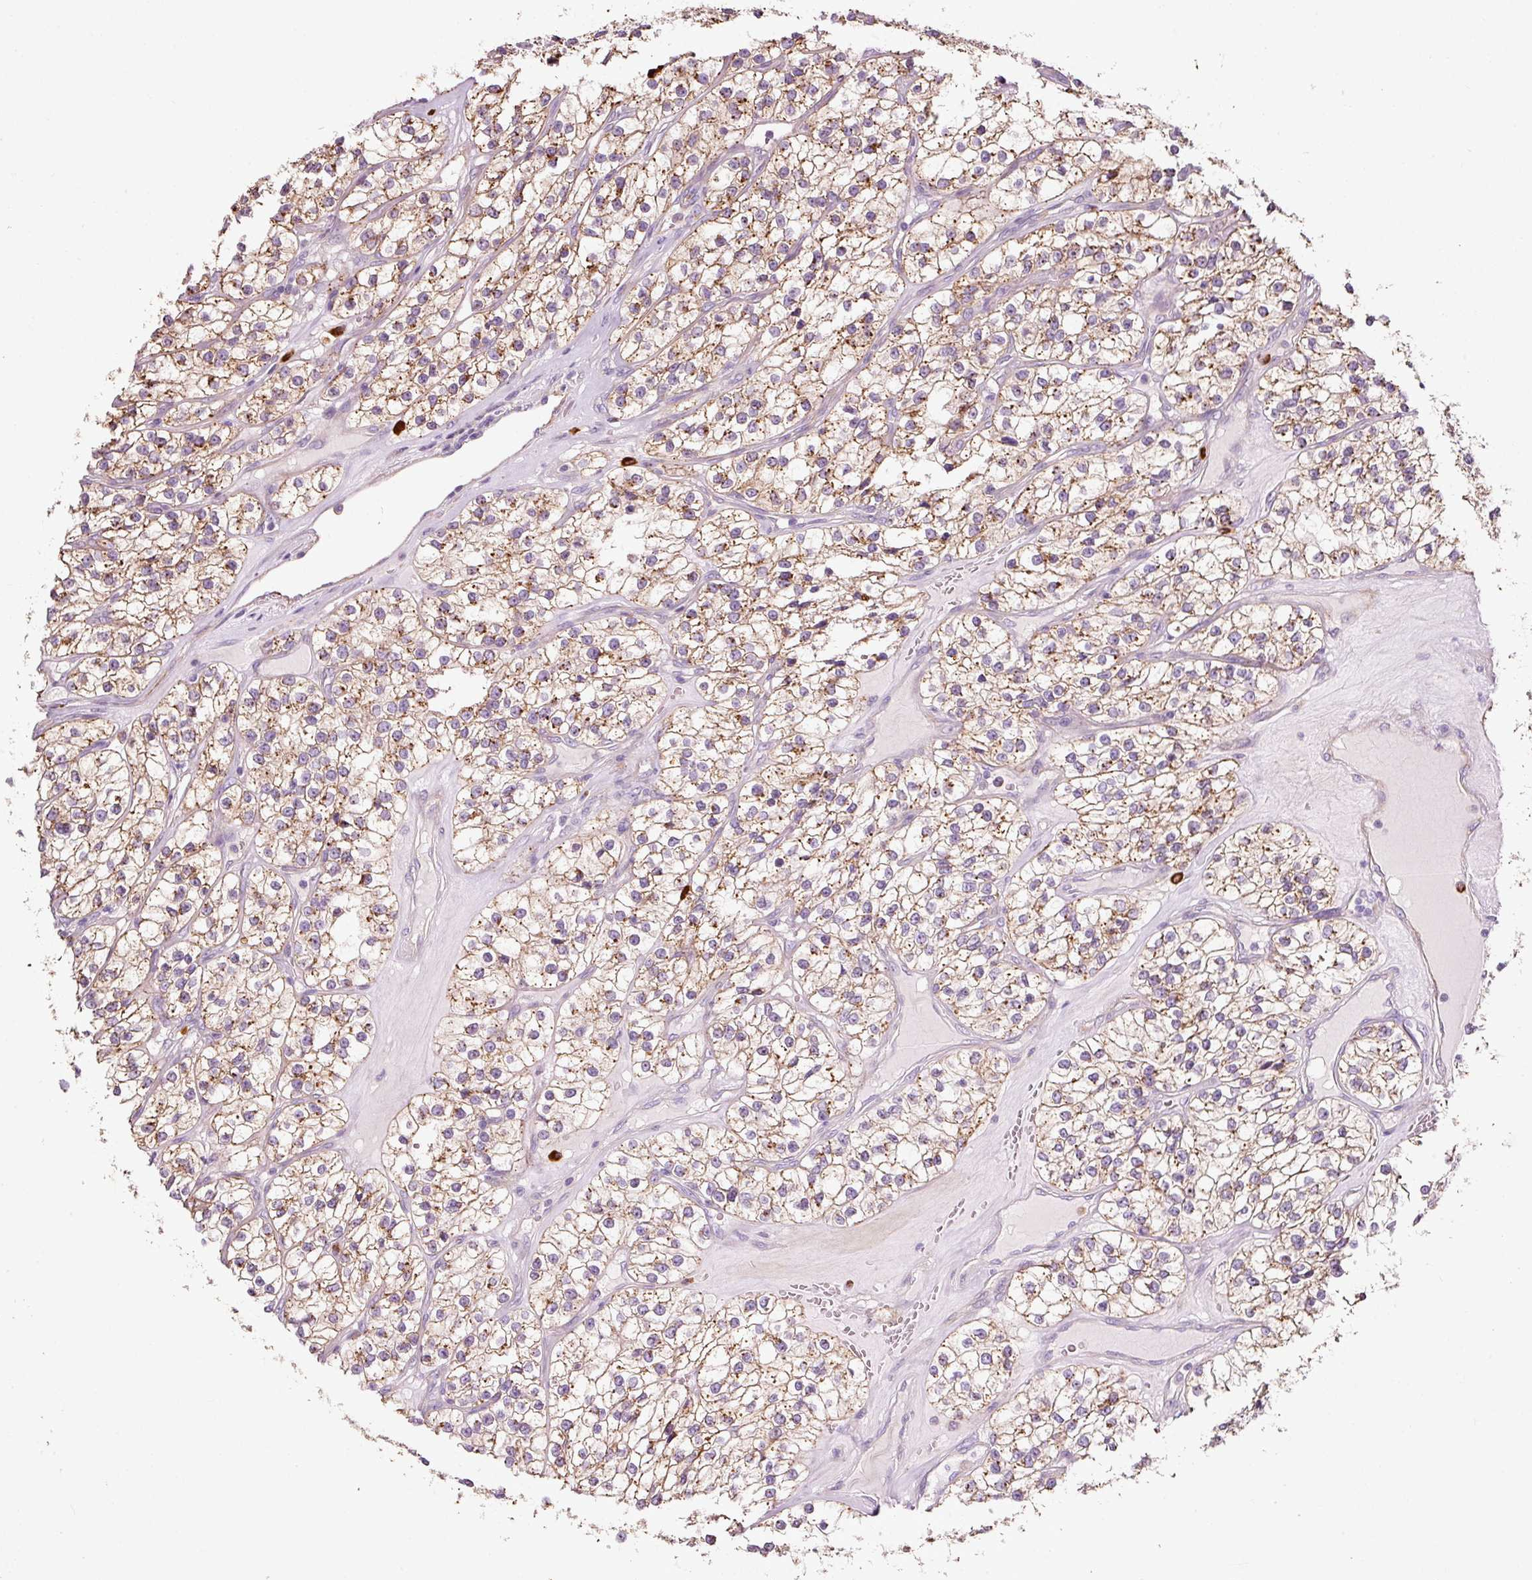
{"staining": {"intensity": "moderate", "quantity": ">75%", "location": "cytoplasmic/membranous"}, "tissue": "renal cancer", "cell_type": "Tumor cells", "image_type": "cancer", "snomed": [{"axis": "morphology", "description": "Adenocarcinoma, NOS"}, {"axis": "topography", "description": "Kidney"}], "caption": "Moderate cytoplasmic/membranous protein expression is present in about >75% of tumor cells in renal cancer. (DAB IHC, brown staining for protein, blue staining for nuclei).", "gene": "TMC8", "patient": {"sex": "female", "age": 57}}